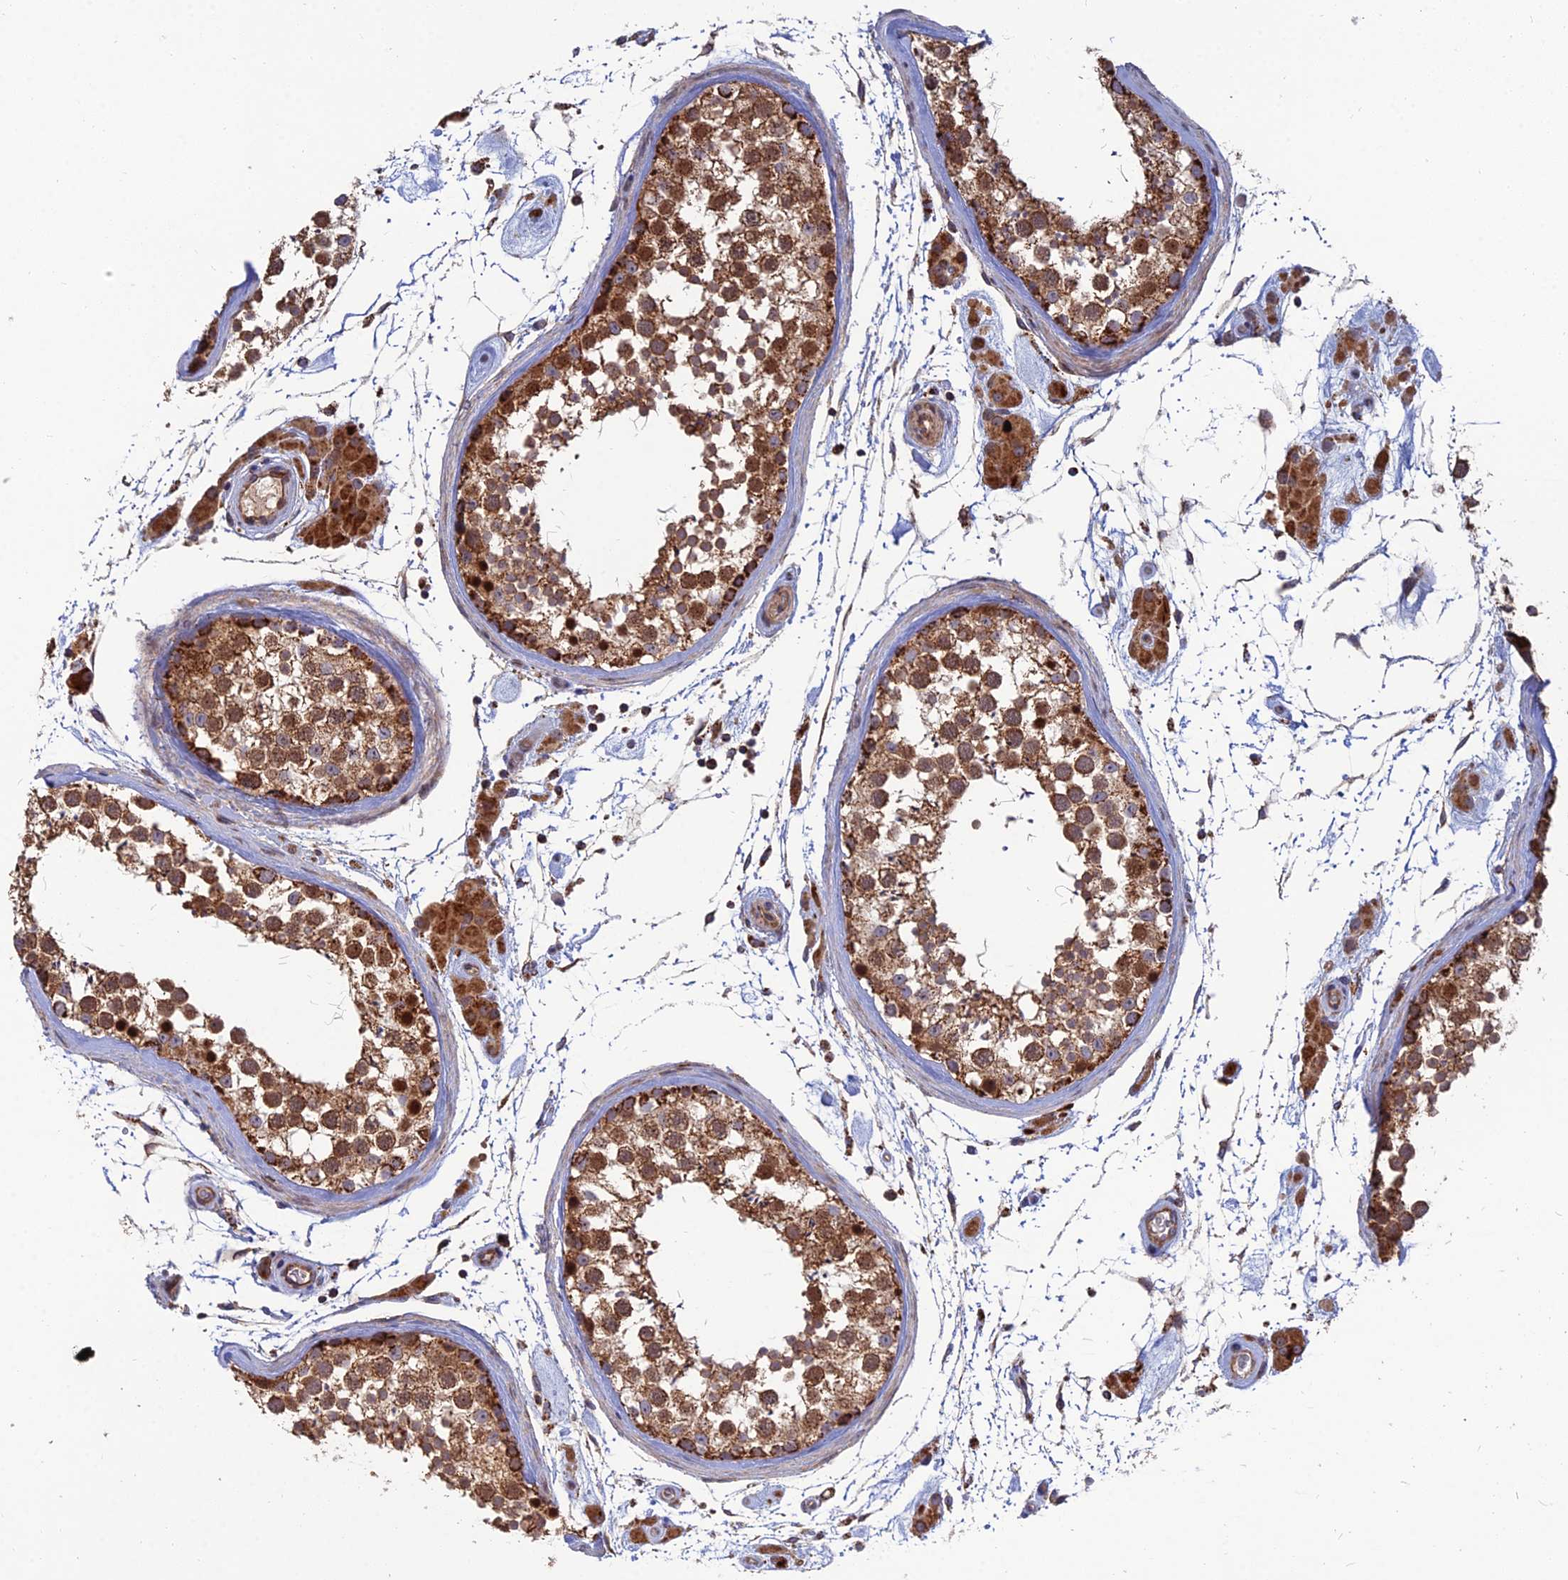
{"staining": {"intensity": "strong", "quantity": ">75%", "location": "cytoplasmic/membranous,nuclear"}, "tissue": "testis", "cell_type": "Cells in seminiferous ducts", "image_type": "normal", "snomed": [{"axis": "morphology", "description": "Normal tissue, NOS"}, {"axis": "topography", "description": "Testis"}], "caption": "Protein expression analysis of unremarkable human testis reveals strong cytoplasmic/membranous,nuclear expression in approximately >75% of cells in seminiferous ducts. The staining was performed using DAB to visualize the protein expression in brown, while the nuclei were stained in blue with hematoxylin (Magnification: 20x).", "gene": "RIC8B", "patient": {"sex": "male", "age": 46}}